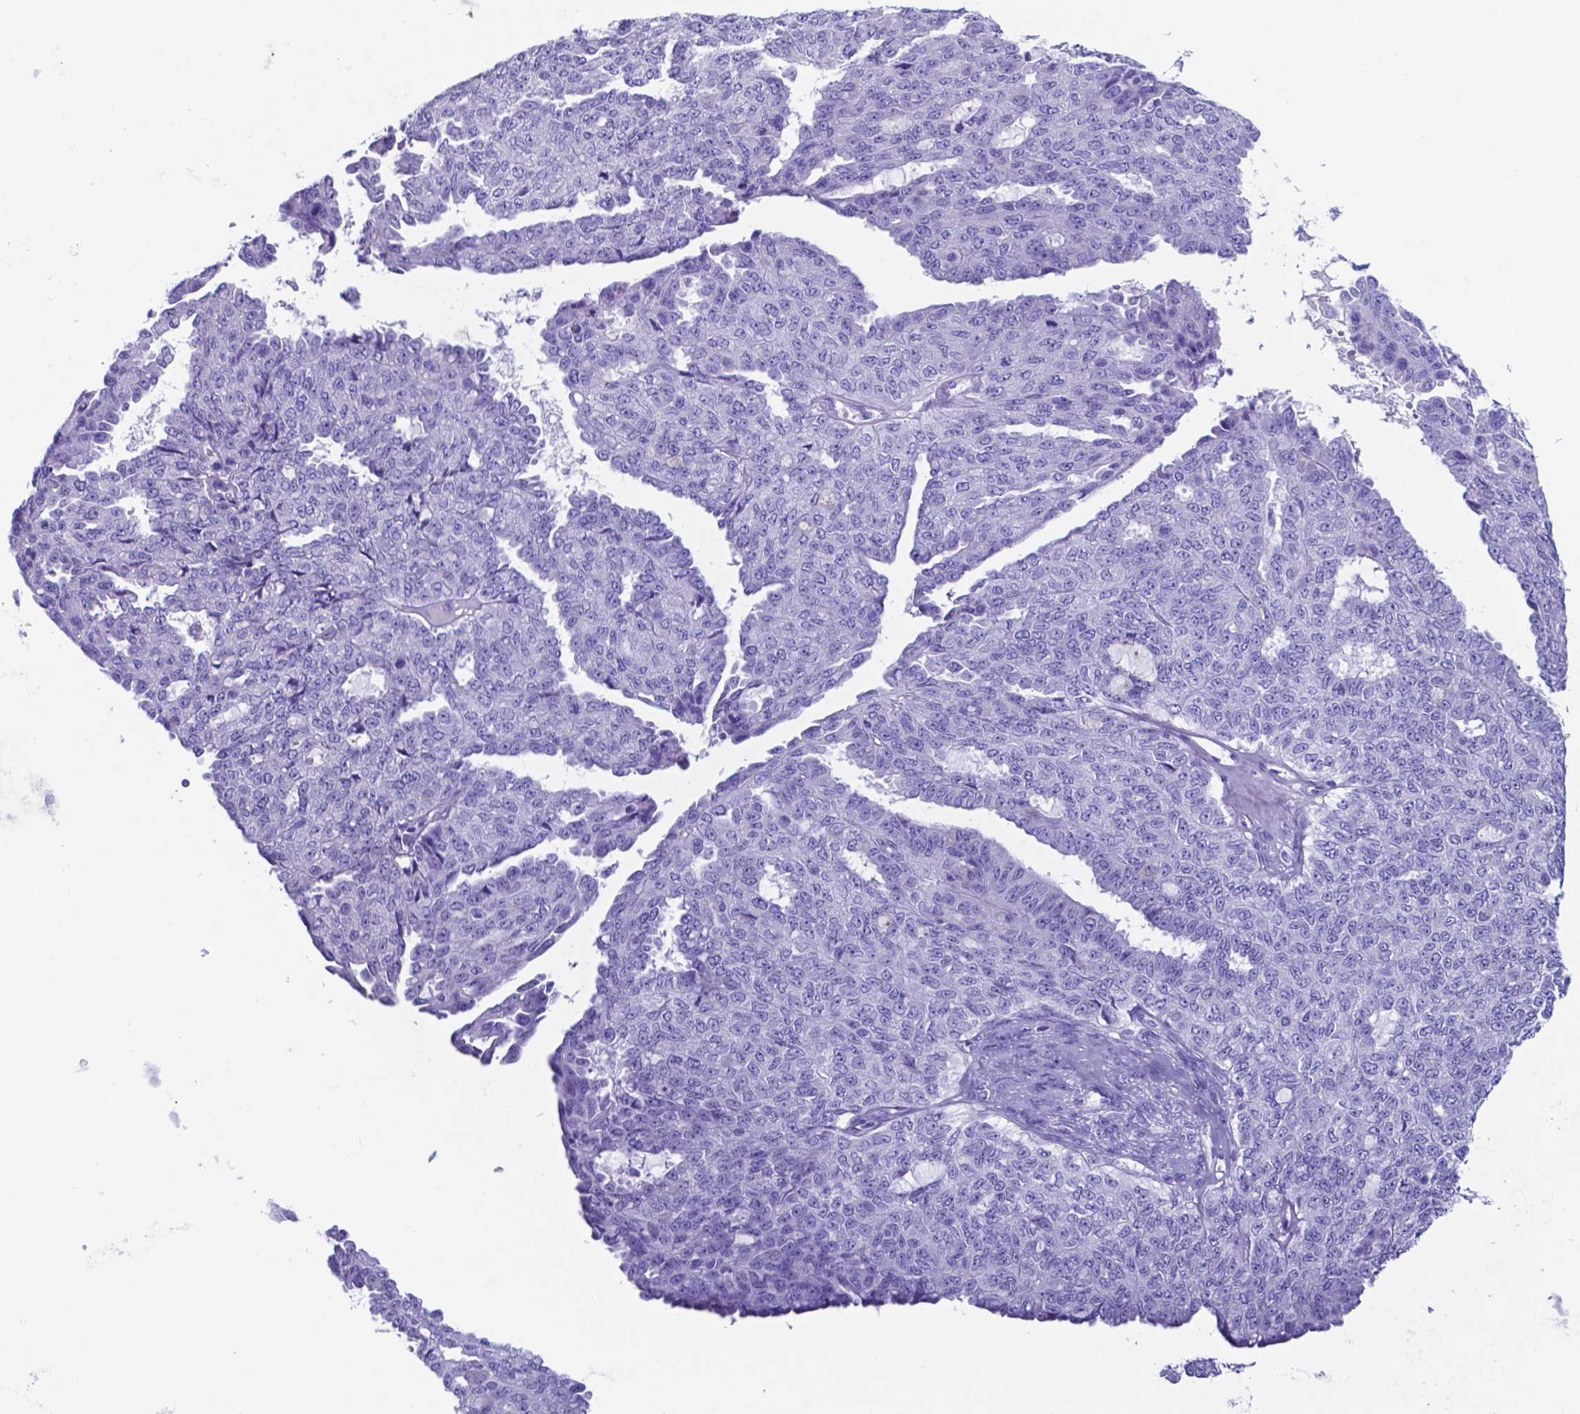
{"staining": {"intensity": "negative", "quantity": "none", "location": "none"}, "tissue": "ovarian cancer", "cell_type": "Tumor cells", "image_type": "cancer", "snomed": [{"axis": "morphology", "description": "Cystadenocarcinoma, serous, NOS"}, {"axis": "topography", "description": "Ovary"}], "caption": "IHC of serous cystadenocarcinoma (ovarian) shows no staining in tumor cells.", "gene": "DNAAF8", "patient": {"sex": "female", "age": 71}}